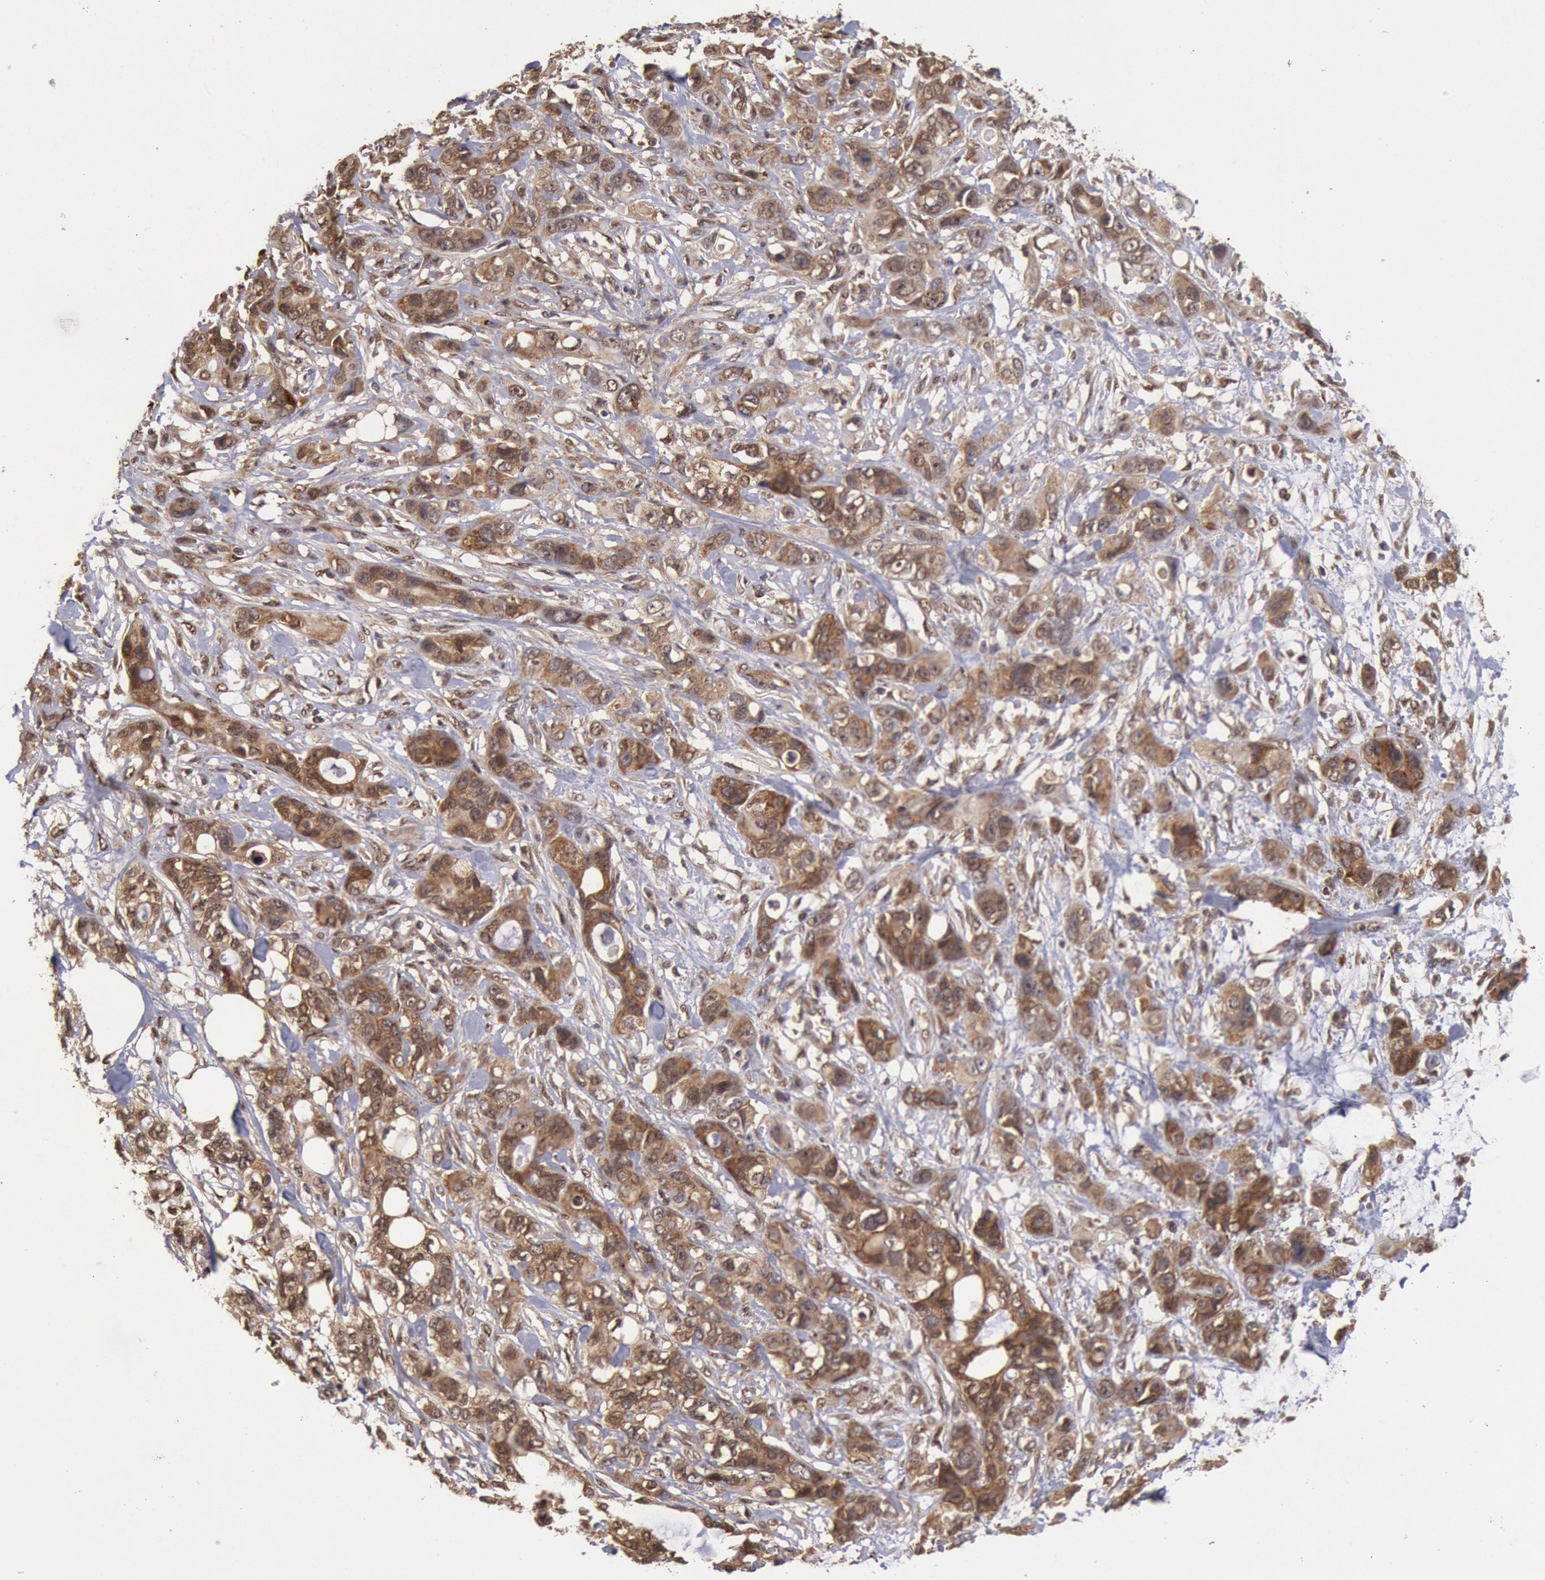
{"staining": {"intensity": "moderate", "quantity": ">75%", "location": "cytoplasmic/membranous"}, "tissue": "stomach cancer", "cell_type": "Tumor cells", "image_type": "cancer", "snomed": [{"axis": "morphology", "description": "Adenocarcinoma, NOS"}, {"axis": "topography", "description": "Stomach, upper"}], "caption": "Adenocarcinoma (stomach) was stained to show a protein in brown. There is medium levels of moderate cytoplasmic/membranous staining in about >75% of tumor cells.", "gene": "STX17", "patient": {"sex": "male", "age": 47}}